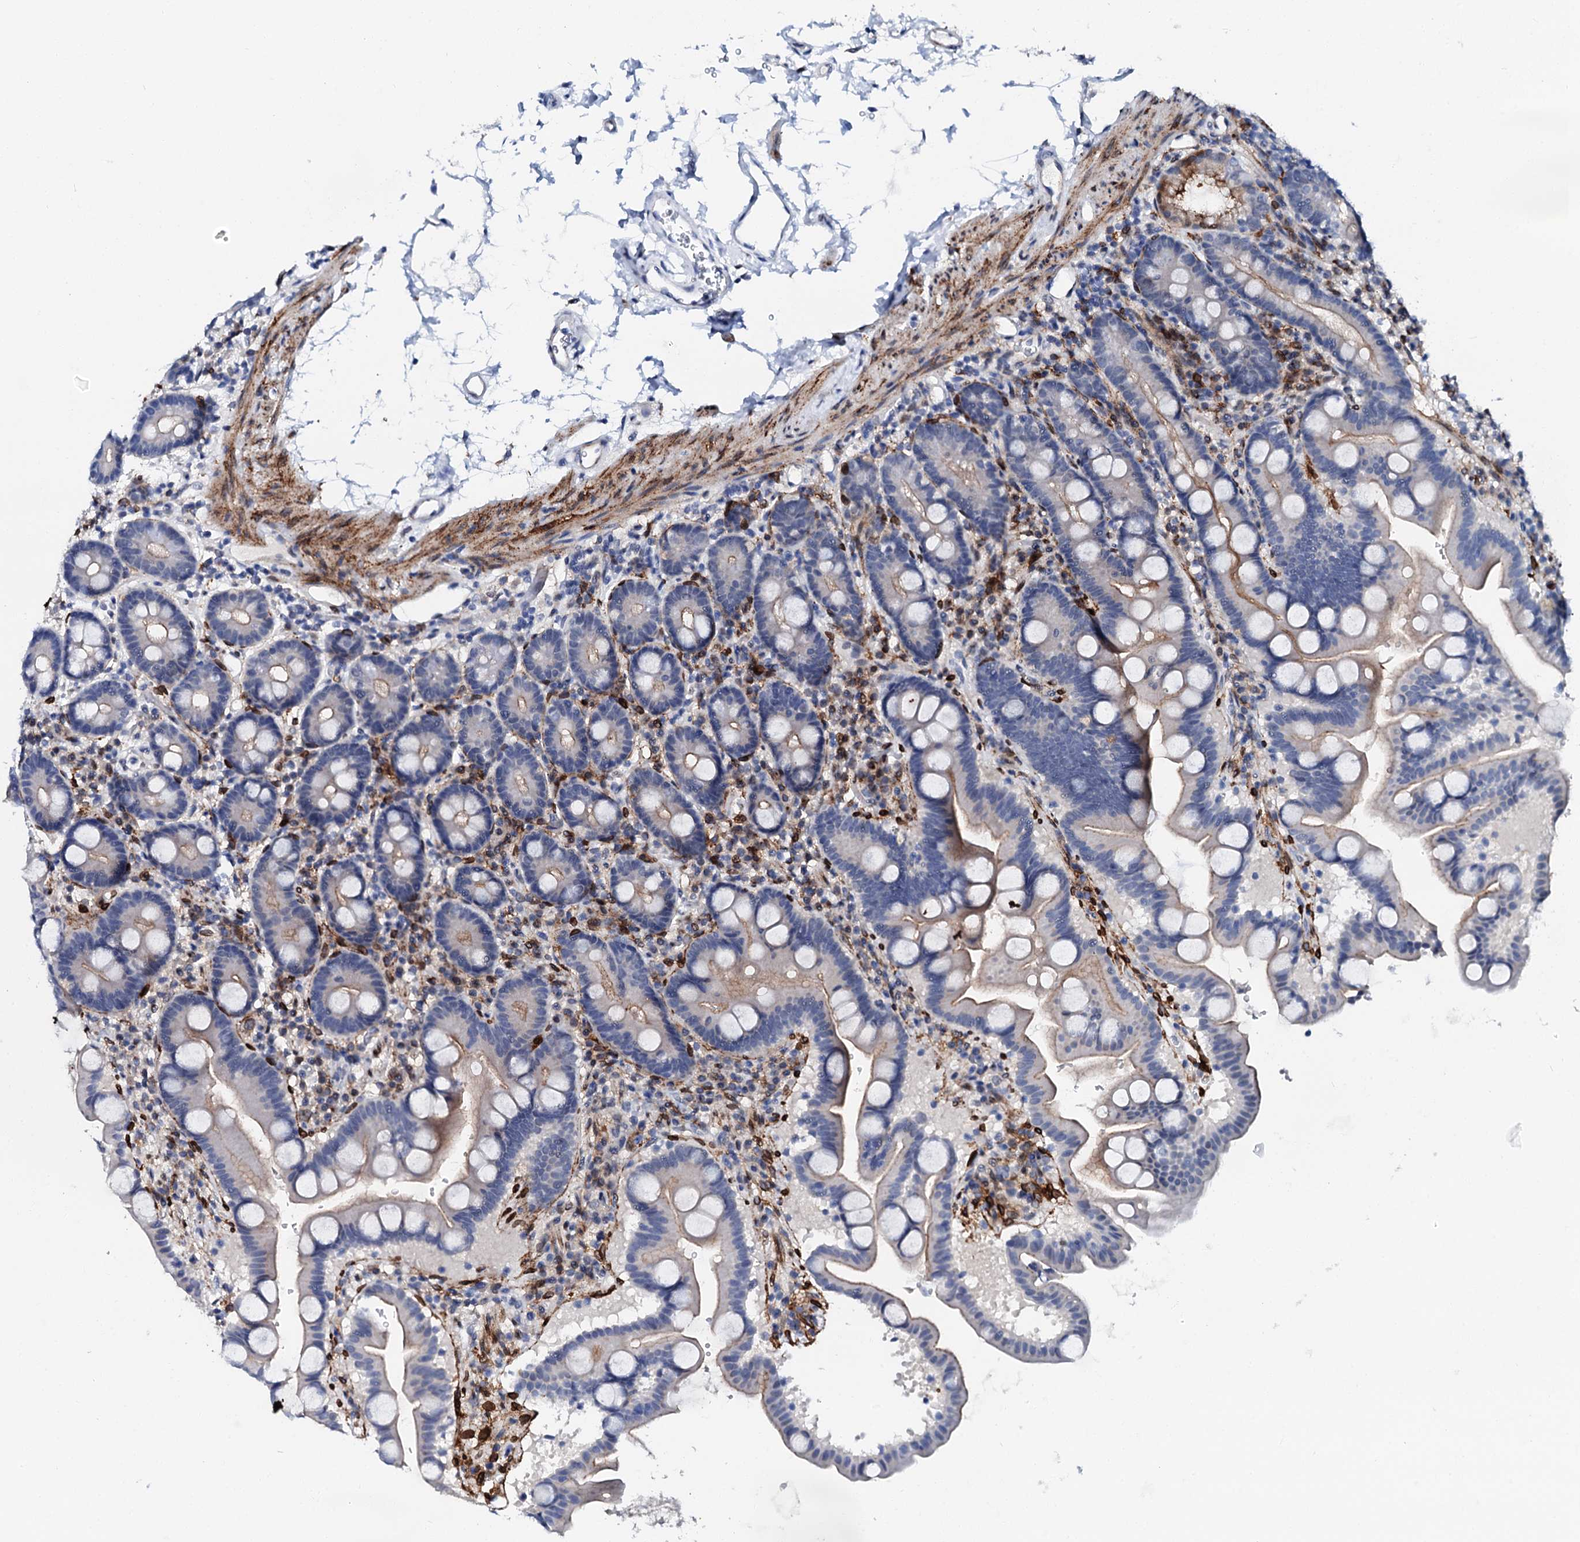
{"staining": {"intensity": "negative", "quantity": "none", "location": "none"}, "tissue": "duodenum", "cell_type": "Glandular cells", "image_type": "normal", "snomed": [{"axis": "morphology", "description": "Normal tissue, NOS"}, {"axis": "topography", "description": "Duodenum"}], "caption": "Unremarkable duodenum was stained to show a protein in brown. There is no significant positivity in glandular cells. Nuclei are stained in blue.", "gene": "MED13L", "patient": {"sex": "male", "age": 54}}